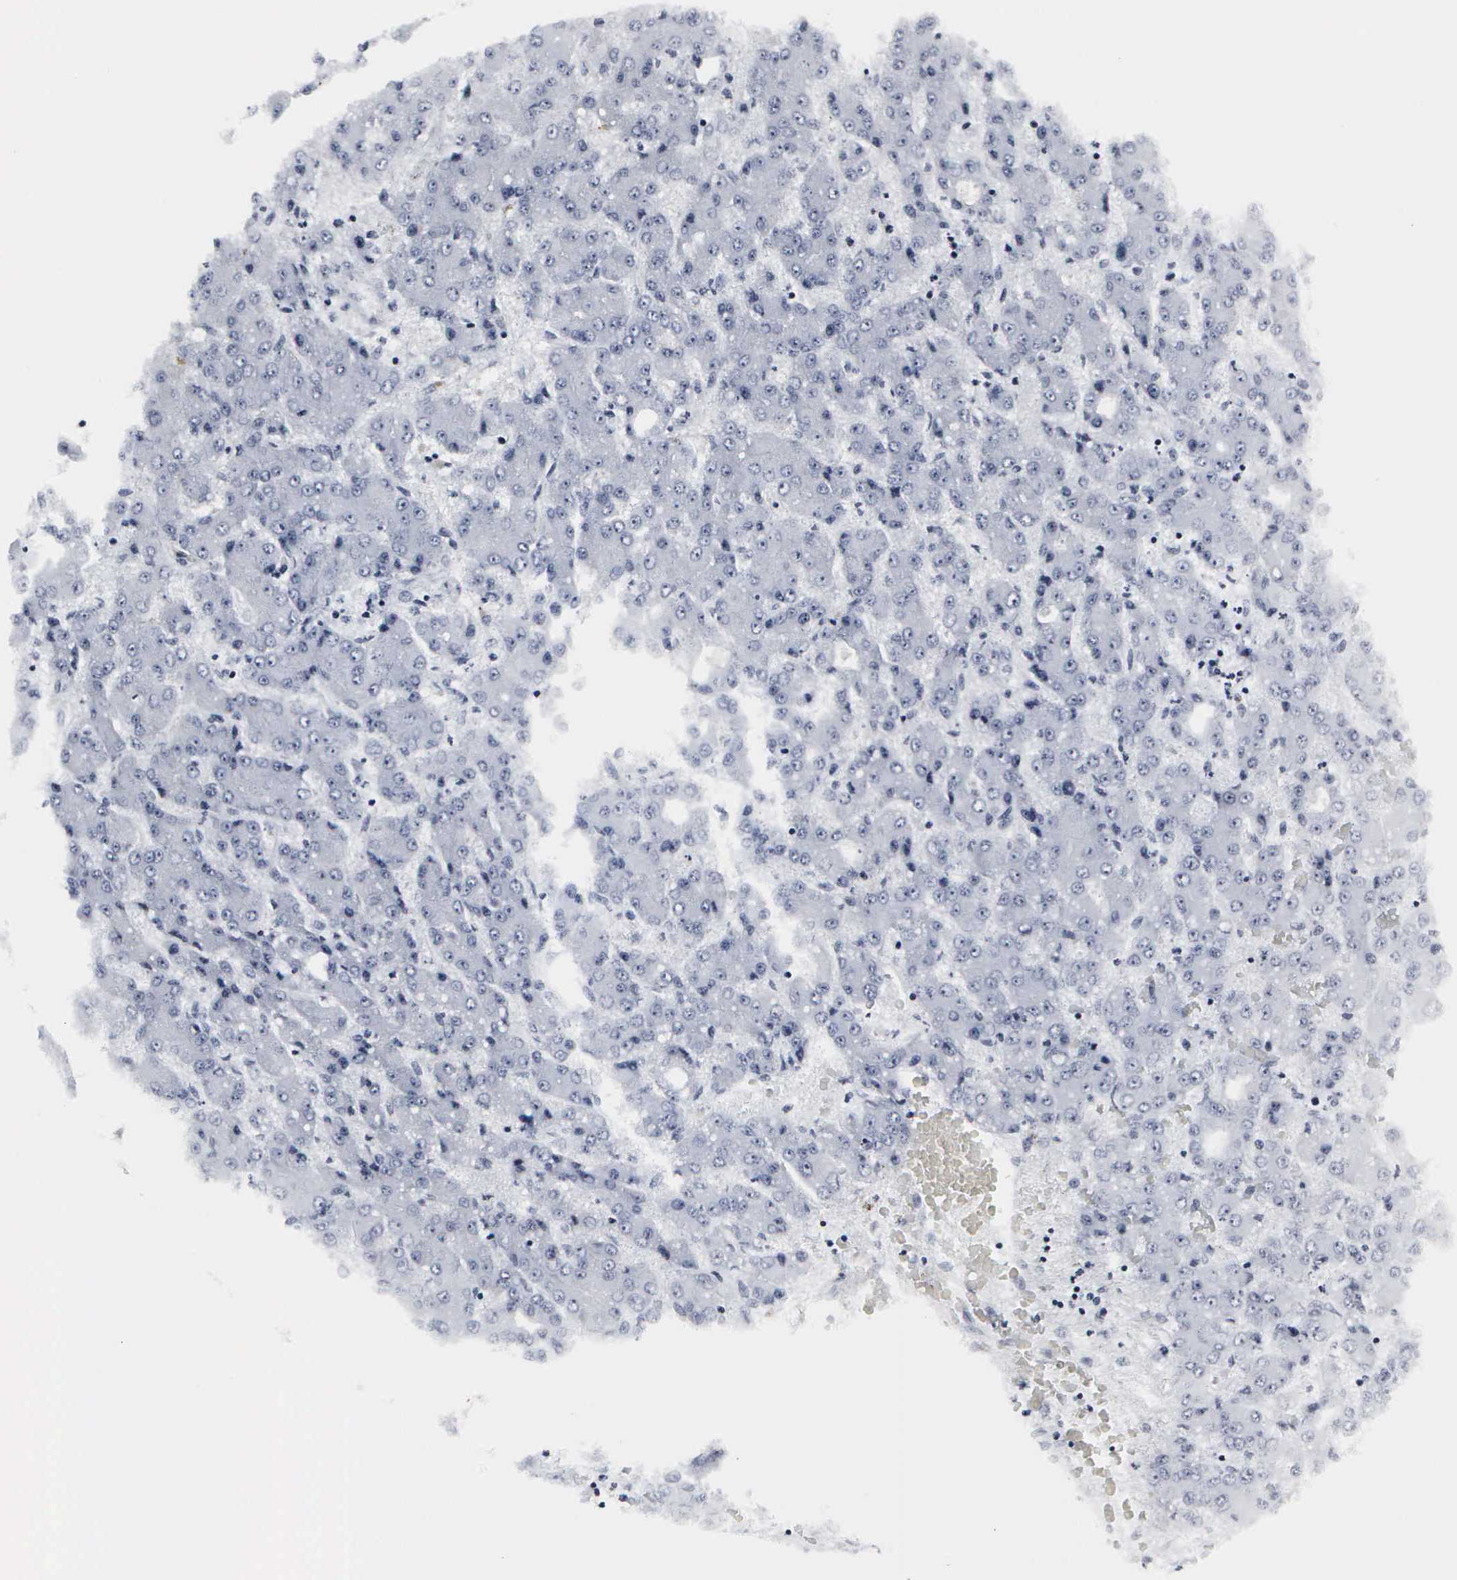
{"staining": {"intensity": "negative", "quantity": "none", "location": "none"}, "tissue": "liver cancer", "cell_type": "Tumor cells", "image_type": "cancer", "snomed": [{"axis": "morphology", "description": "Carcinoma, Hepatocellular, NOS"}, {"axis": "topography", "description": "Liver"}], "caption": "A high-resolution photomicrograph shows immunohistochemistry staining of liver hepatocellular carcinoma, which demonstrates no significant expression in tumor cells. (DAB (3,3'-diaminobenzidine) immunohistochemistry visualized using brightfield microscopy, high magnification).", "gene": "DGCR2", "patient": {"sex": "male", "age": 69}}